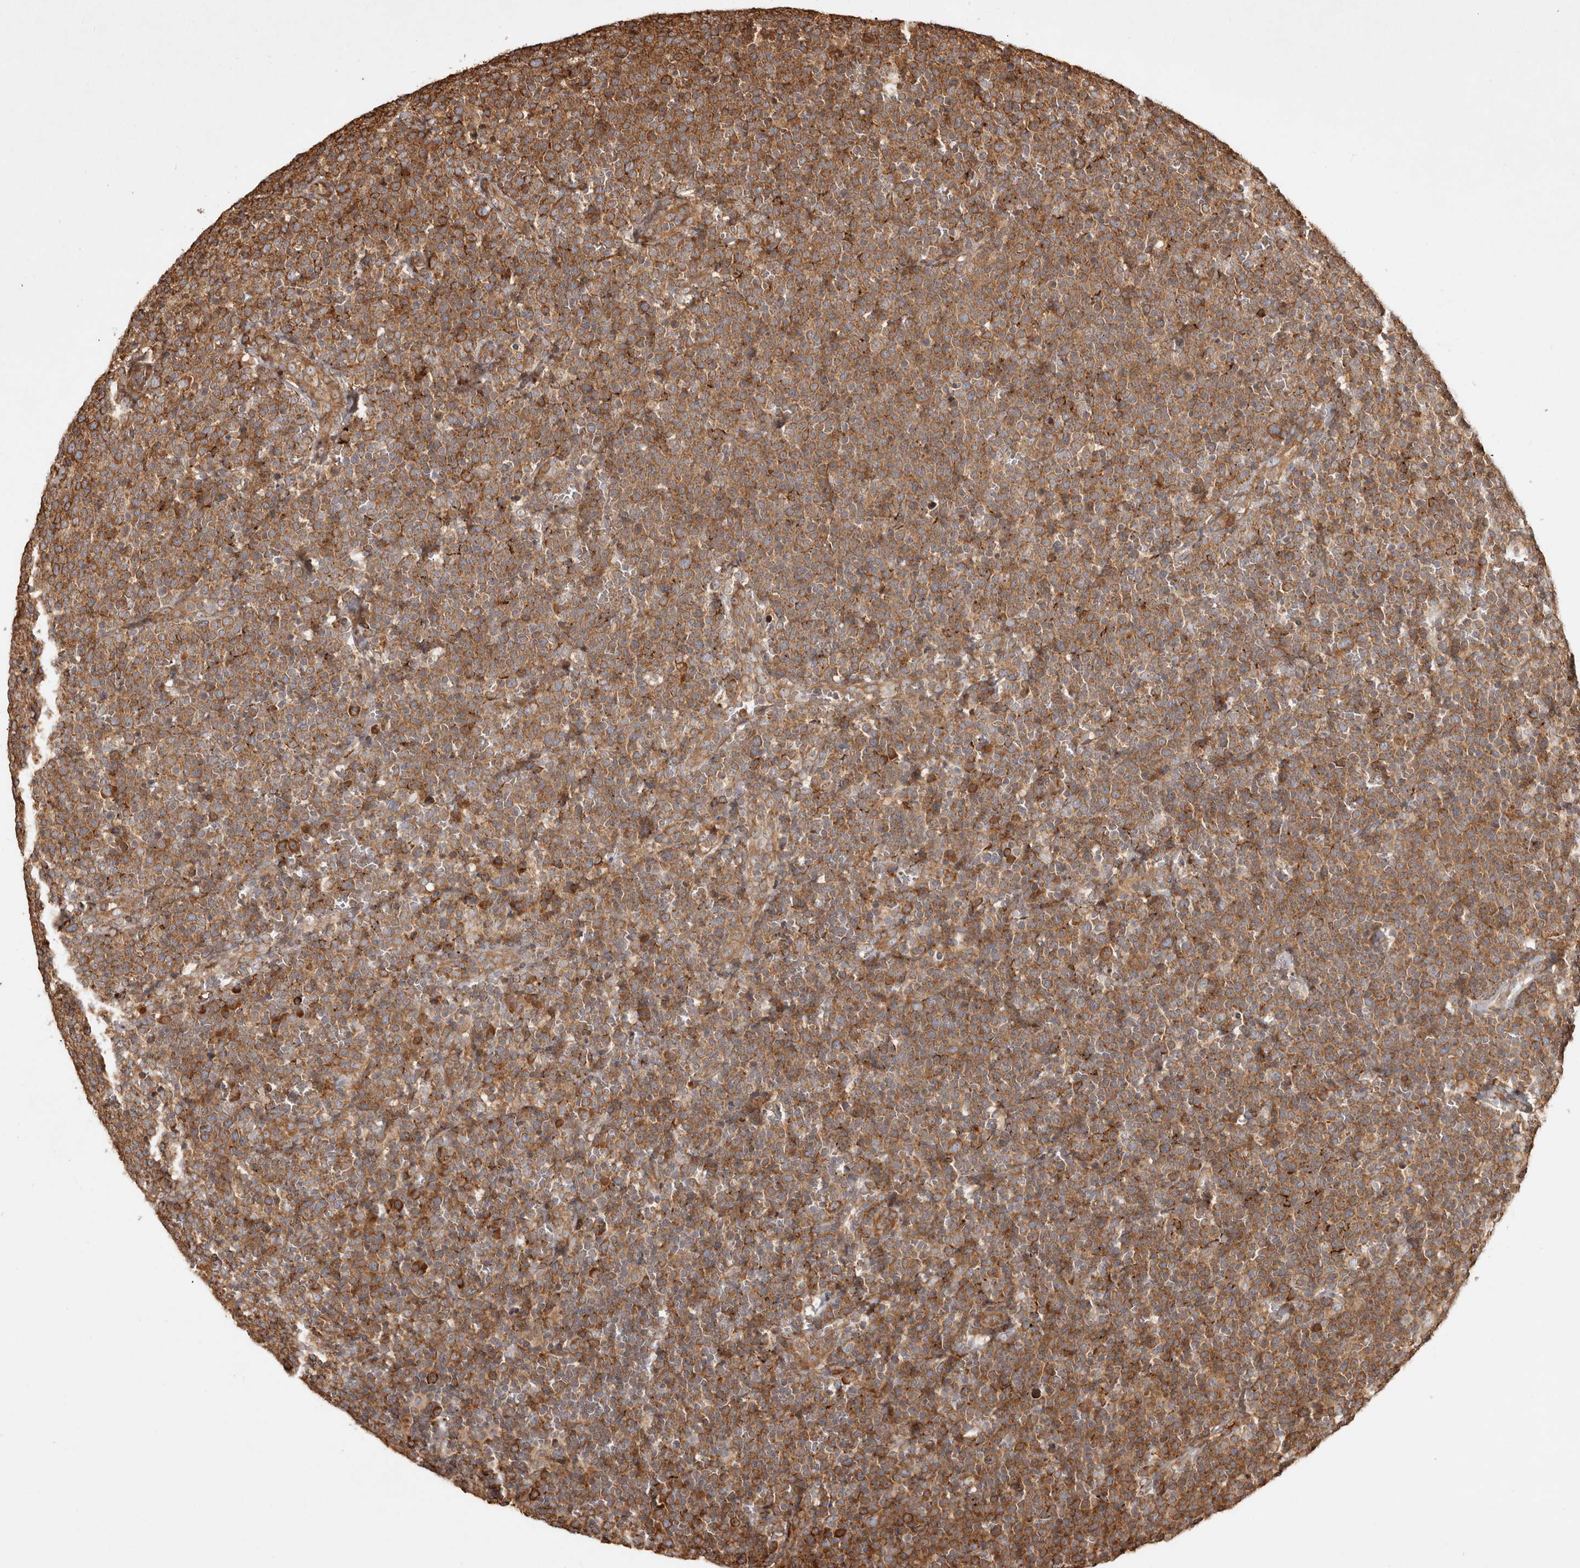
{"staining": {"intensity": "moderate", "quantity": ">75%", "location": "cytoplasmic/membranous"}, "tissue": "lymphoma", "cell_type": "Tumor cells", "image_type": "cancer", "snomed": [{"axis": "morphology", "description": "Malignant lymphoma, non-Hodgkin's type, High grade"}, {"axis": "topography", "description": "Lymph node"}], "caption": "Lymphoma stained with DAB (3,3'-diaminobenzidine) IHC exhibits medium levels of moderate cytoplasmic/membranous positivity in about >75% of tumor cells.", "gene": "CAMSAP2", "patient": {"sex": "male", "age": 61}}